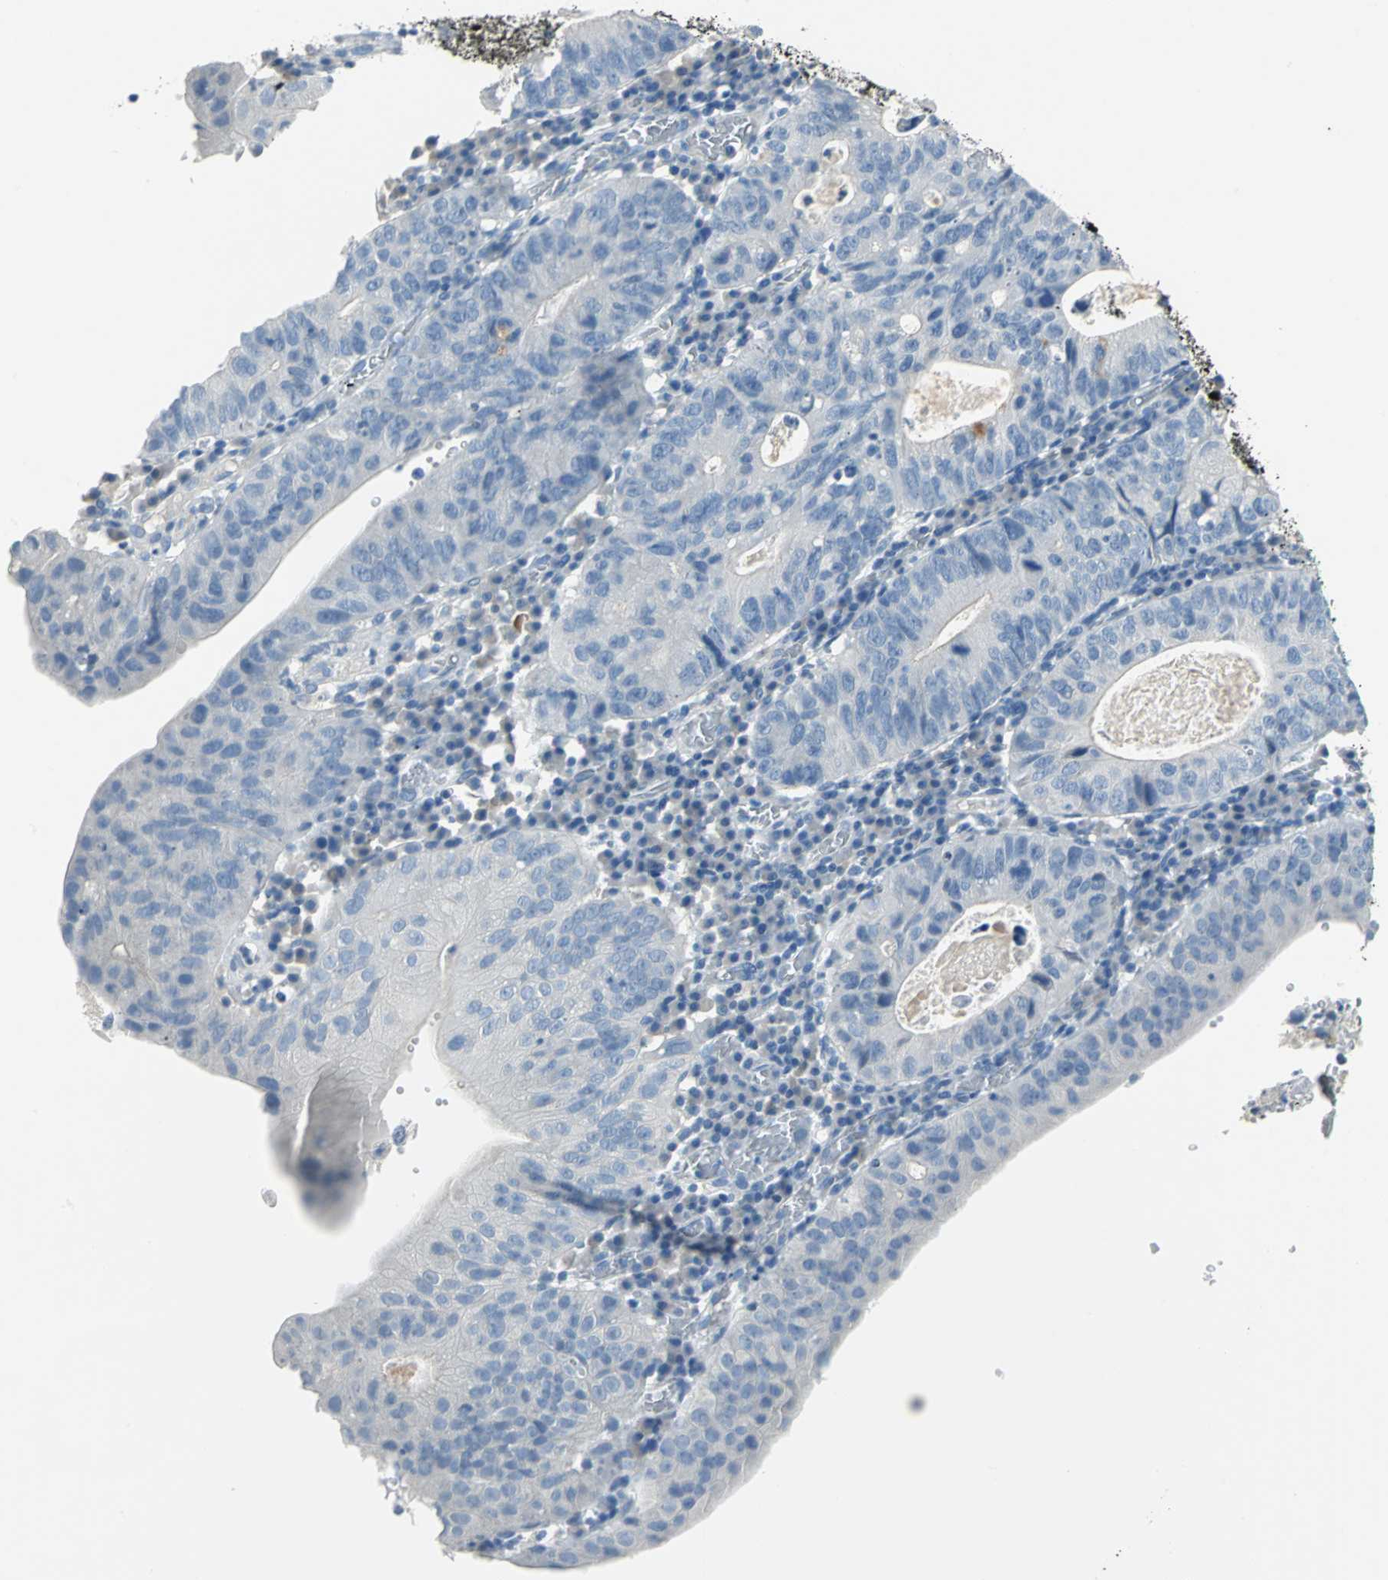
{"staining": {"intensity": "negative", "quantity": "none", "location": "none"}, "tissue": "stomach cancer", "cell_type": "Tumor cells", "image_type": "cancer", "snomed": [{"axis": "morphology", "description": "Adenocarcinoma, NOS"}, {"axis": "topography", "description": "Stomach"}], "caption": "This is an IHC histopathology image of stomach cancer (adenocarcinoma). There is no expression in tumor cells.", "gene": "PTGDS", "patient": {"sex": "male", "age": 59}}